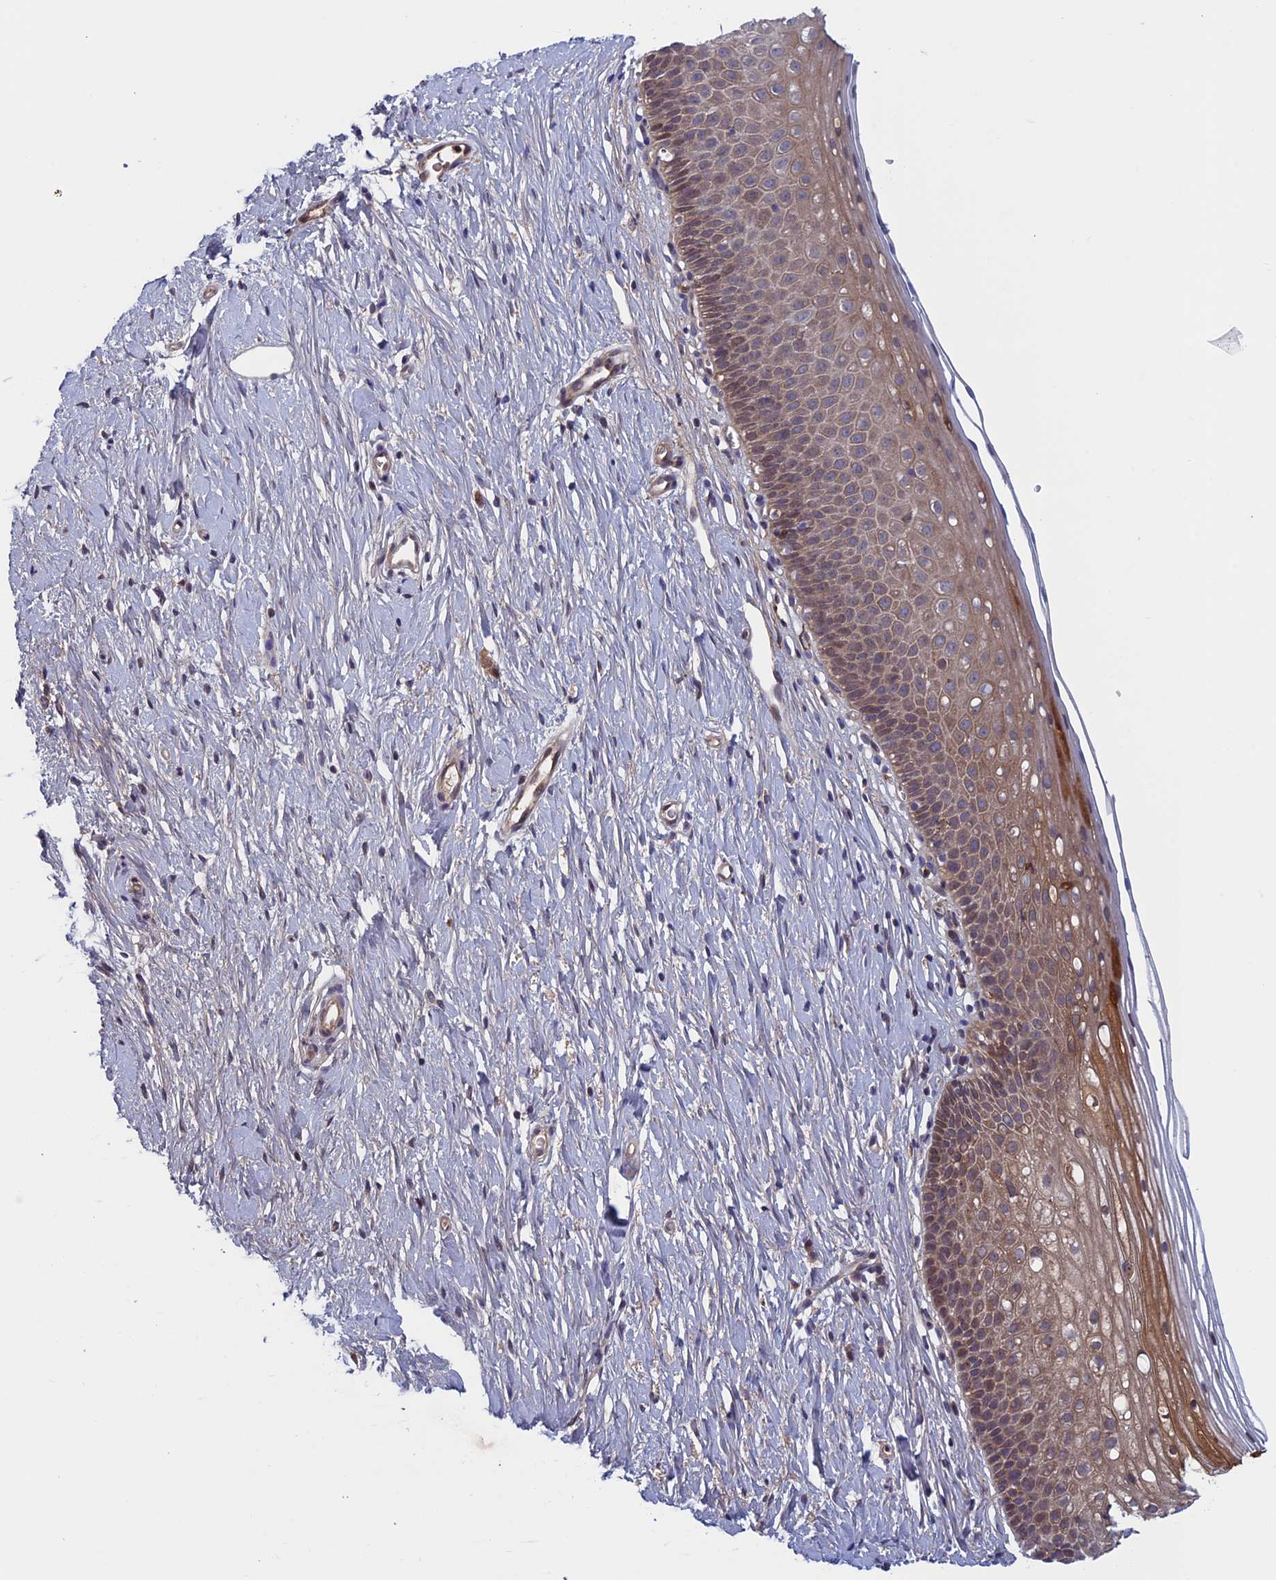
{"staining": {"intensity": "moderate", "quantity": ">75%", "location": "cytoplasmic/membranous,nuclear"}, "tissue": "cervix", "cell_type": "Glandular cells", "image_type": "normal", "snomed": [{"axis": "morphology", "description": "Normal tissue, NOS"}, {"axis": "topography", "description": "Cervix"}], "caption": "Protein staining shows moderate cytoplasmic/membranous,nuclear expression in about >75% of glandular cells in benign cervix.", "gene": "FADS1", "patient": {"sex": "female", "age": 36}}